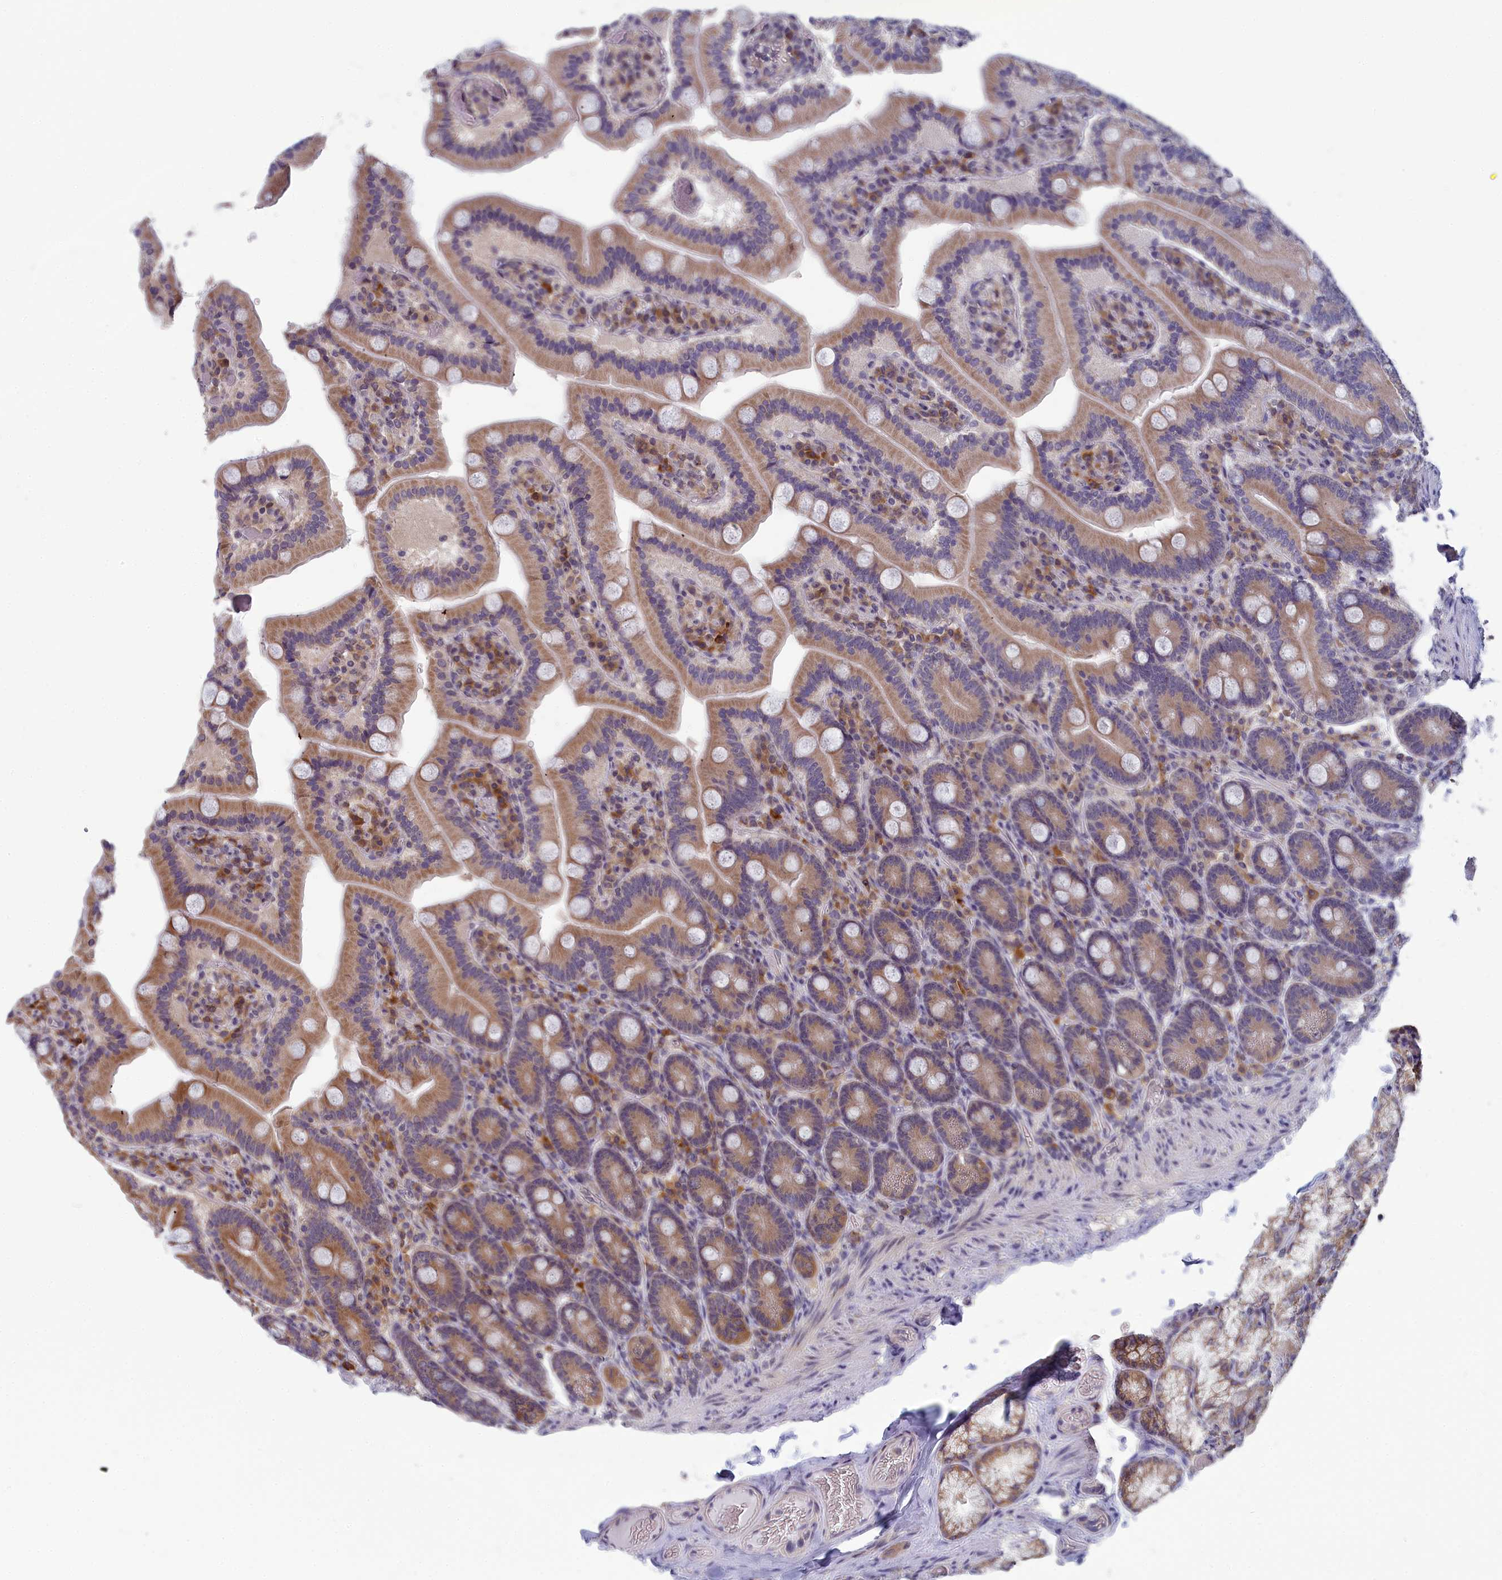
{"staining": {"intensity": "moderate", "quantity": ">75%", "location": "cytoplasmic/membranous"}, "tissue": "duodenum", "cell_type": "Glandular cells", "image_type": "normal", "snomed": [{"axis": "morphology", "description": "Normal tissue, NOS"}, {"axis": "topography", "description": "Duodenum"}], "caption": "Protein expression analysis of normal human duodenum reveals moderate cytoplasmic/membranous positivity in about >75% of glandular cells.", "gene": "MRI1", "patient": {"sex": "female", "age": 62}}